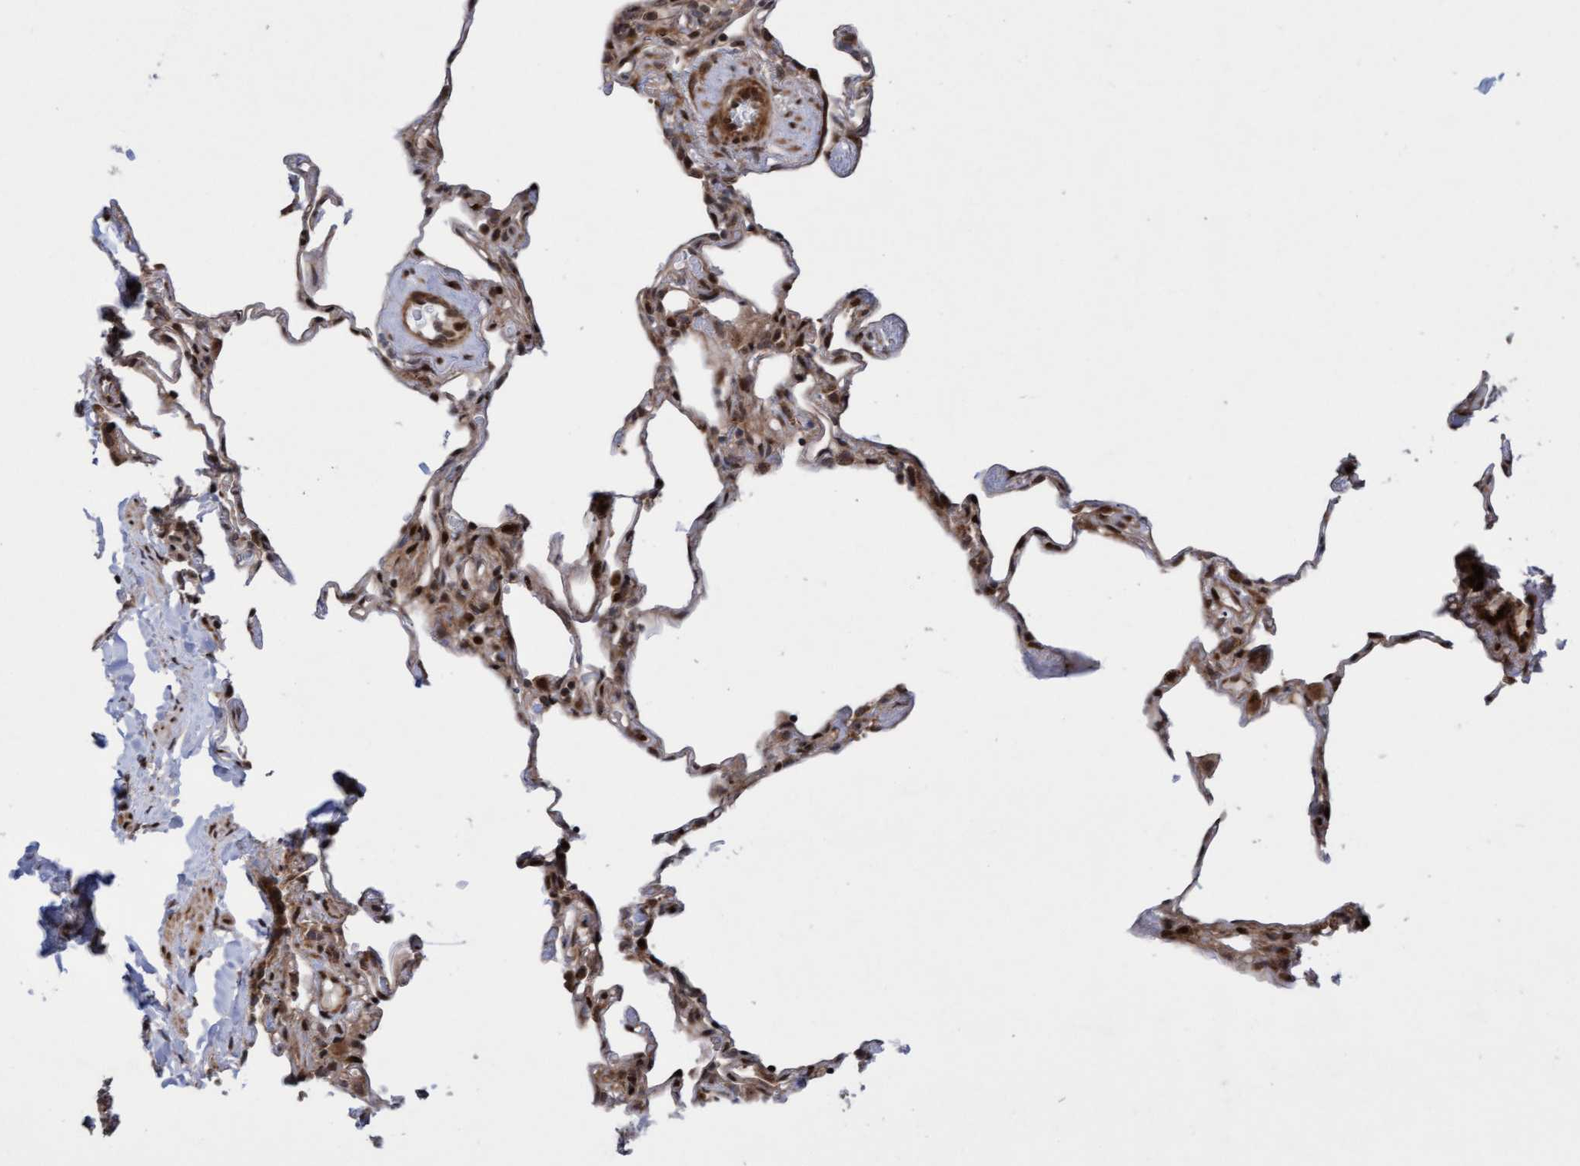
{"staining": {"intensity": "moderate", "quantity": "25%-75%", "location": "cytoplasmic/membranous,nuclear"}, "tissue": "lung", "cell_type": "Alveolar cells", "image_type": "normal", "snomed": [{"axis": "morphology", "description": "Normal tissue, NOS"}, {"axis": "topography", "description": "Lung"}], "caption": "Alveolar cells show medium levels of moderate cytoplasmic/membranous,nuclear positivity in about 25%-75% of cells in benign lung. (Stains: DAB (3,3'-diaminobenzidine) in brown, nuclei in blue, Microscopy: brightfield microscopy at high magnification).", "gene": "ITFG1", "patient": {"sex": "male", "age": 59}}